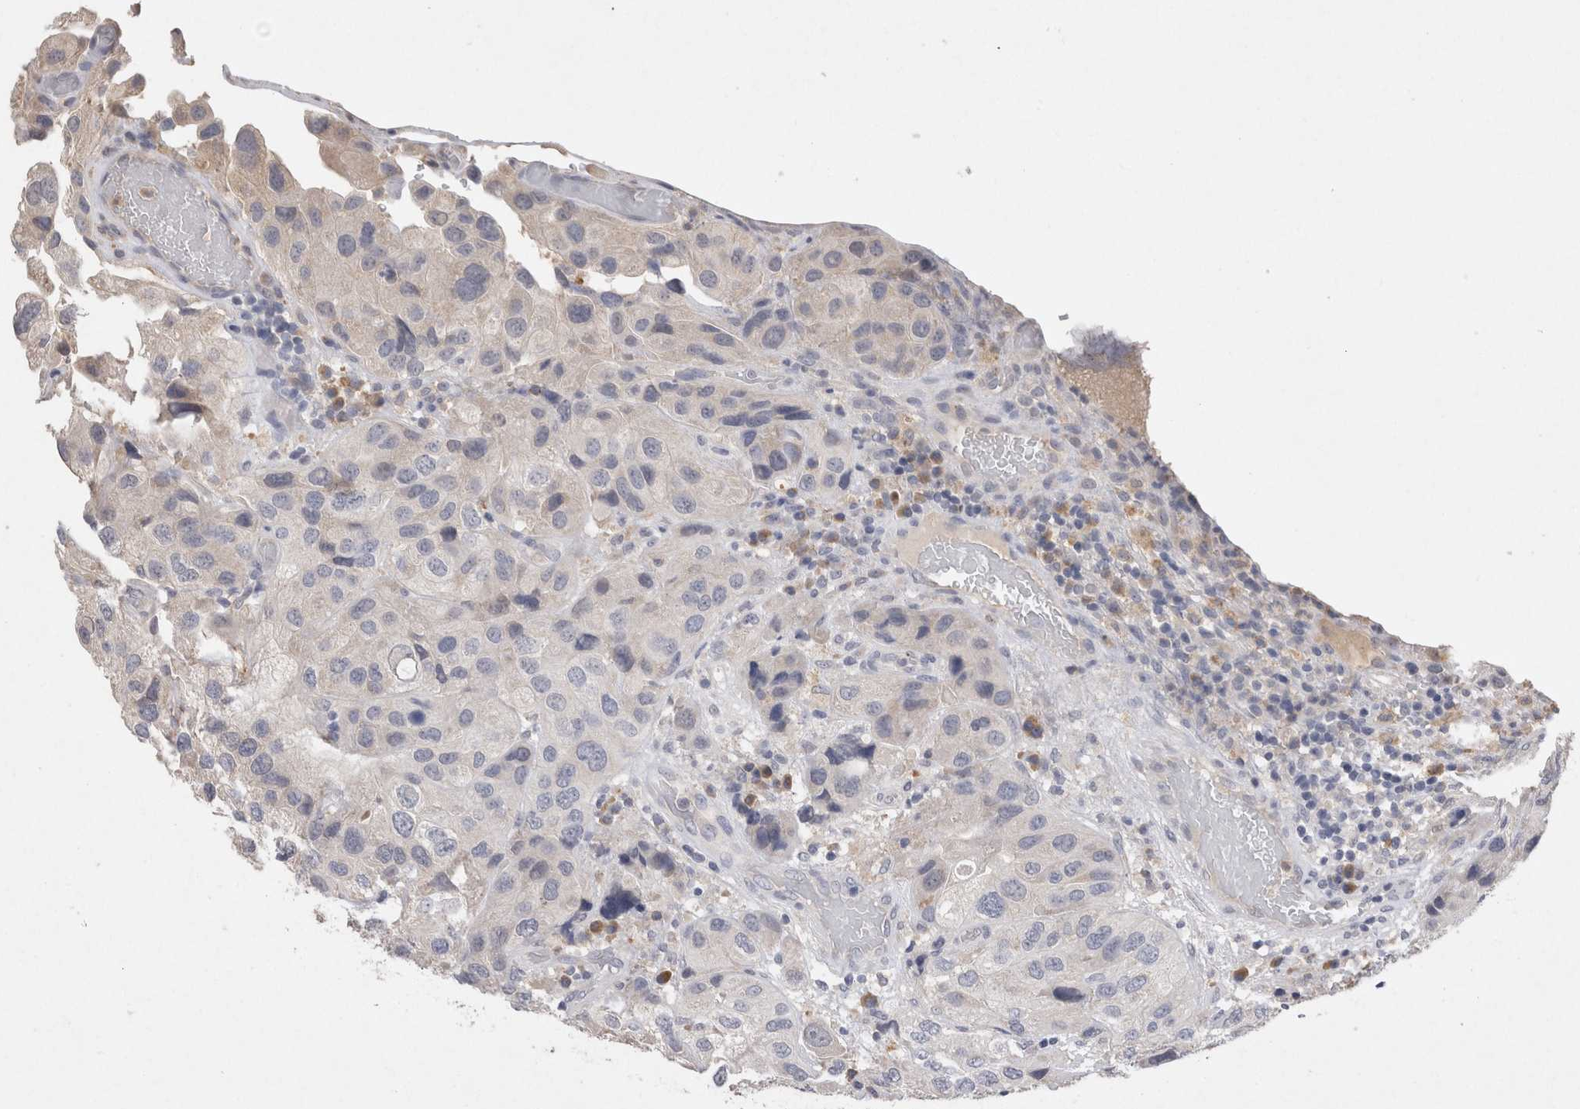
{"staining": {"intensity": "negative", "quantity": "none", "location": "none"}, "tissue": "urothelial cancer", "cell_type": "Tumor cells", "image_type": "cancer", "snomed": [{"axis": "morphology", "description": "Urothelial carcinoma, High grade"}, {"axis": "topography", "description": "Urinary bladder"}], "caption": "High magnification brightfield microscopy of urothelial cancer stained with DAB (3,3'-diaminobenzidine) (brown) and counterstained with hematoxylin (blue): tumor cells show no significant positivity.", "gene": "VSIG4", "patient": {"sex": "female", "age": 64}}